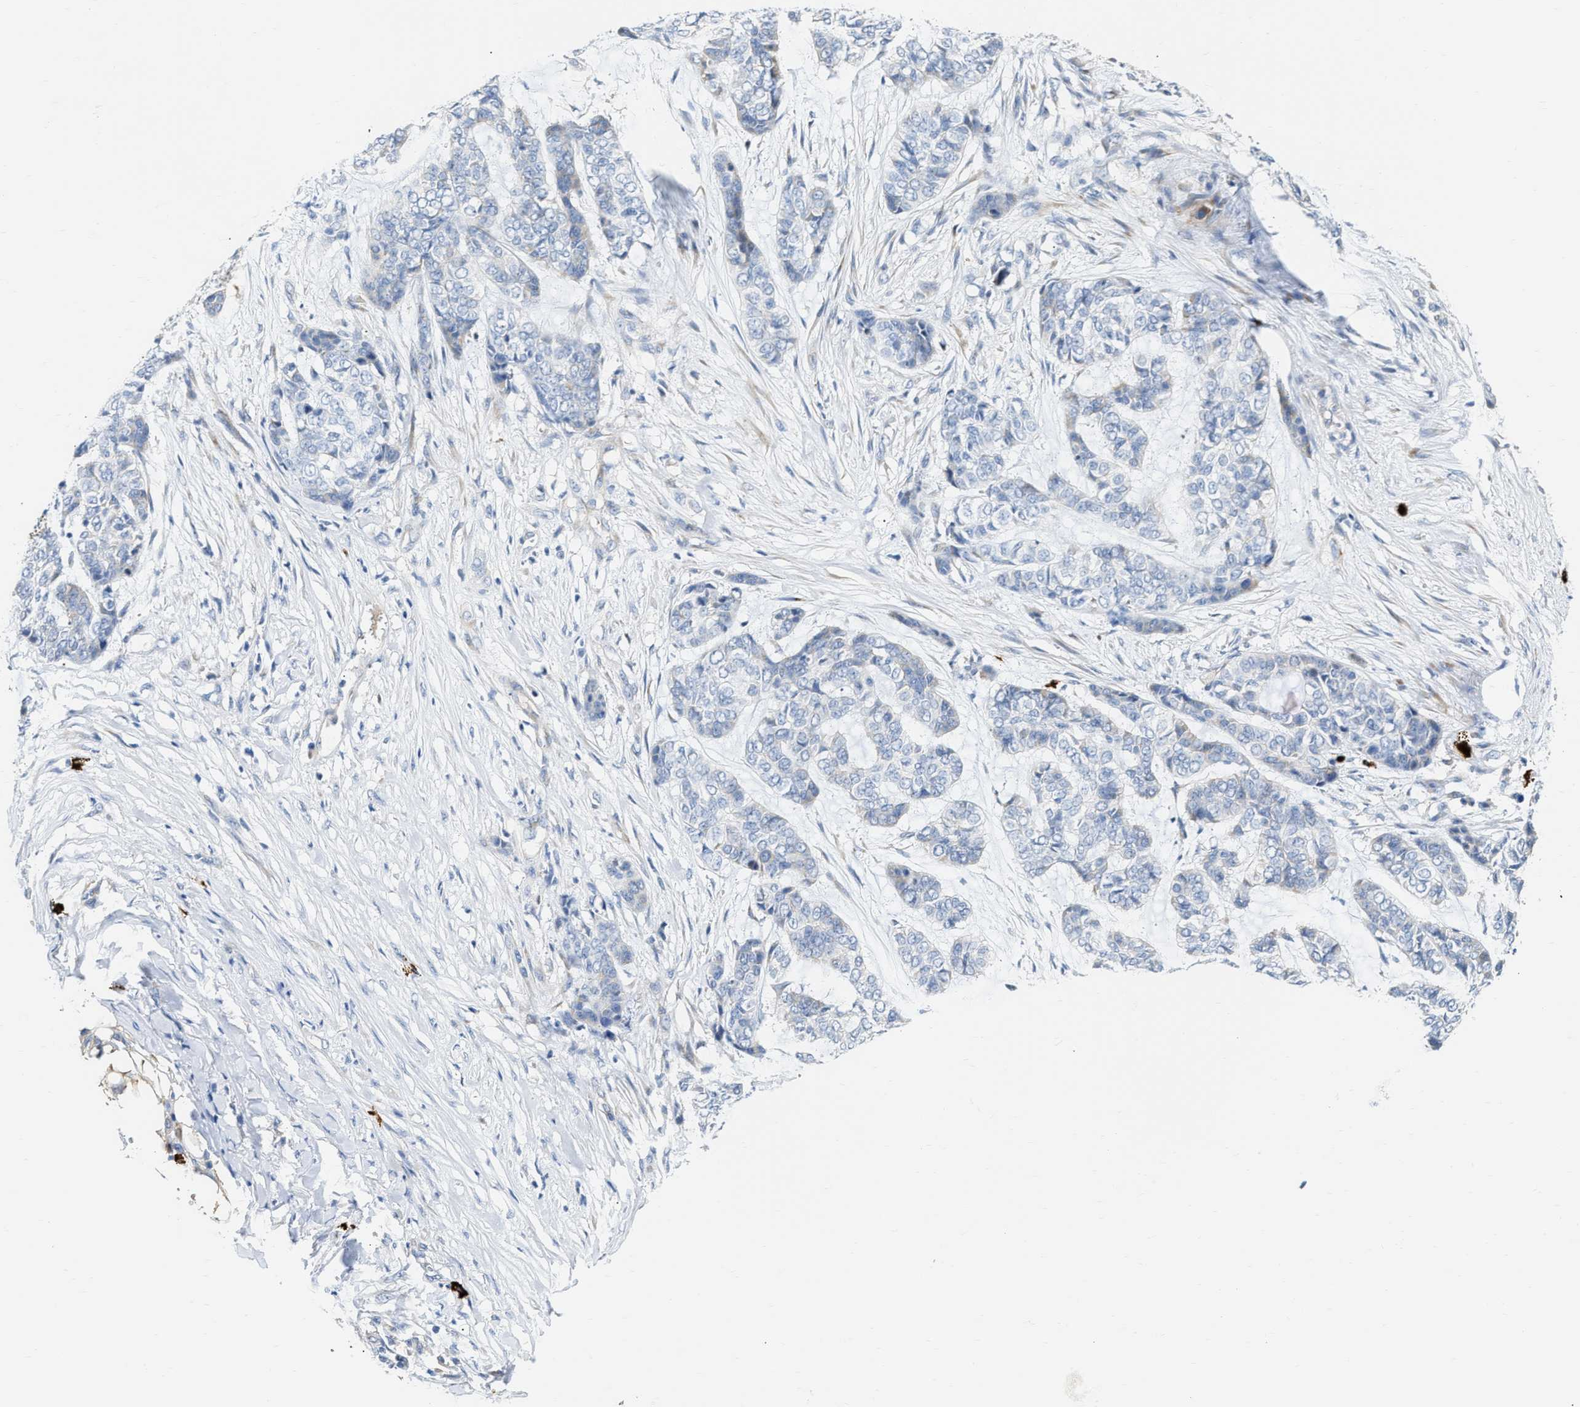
{"staining": {"intensity": "negative", "quantity": "none", "location": "none"}, "tissue": "skin cancer", "cell_type": "Tumor cells", "image_type": "cancer", "snomed": [{"axis": "morphology", "description": "Basal cell carcinoma"}, {"axis": "topography", "description": "Skin"}], "caption": "This micrograph is of basal cell carcinoma (skin) stained with IHC to label a protein in brown with the nuclei are counter-stained blue. There is no expression in tumor cells.", "gene": "FHL1", "patient": {"sex": "female", "age": 64}}